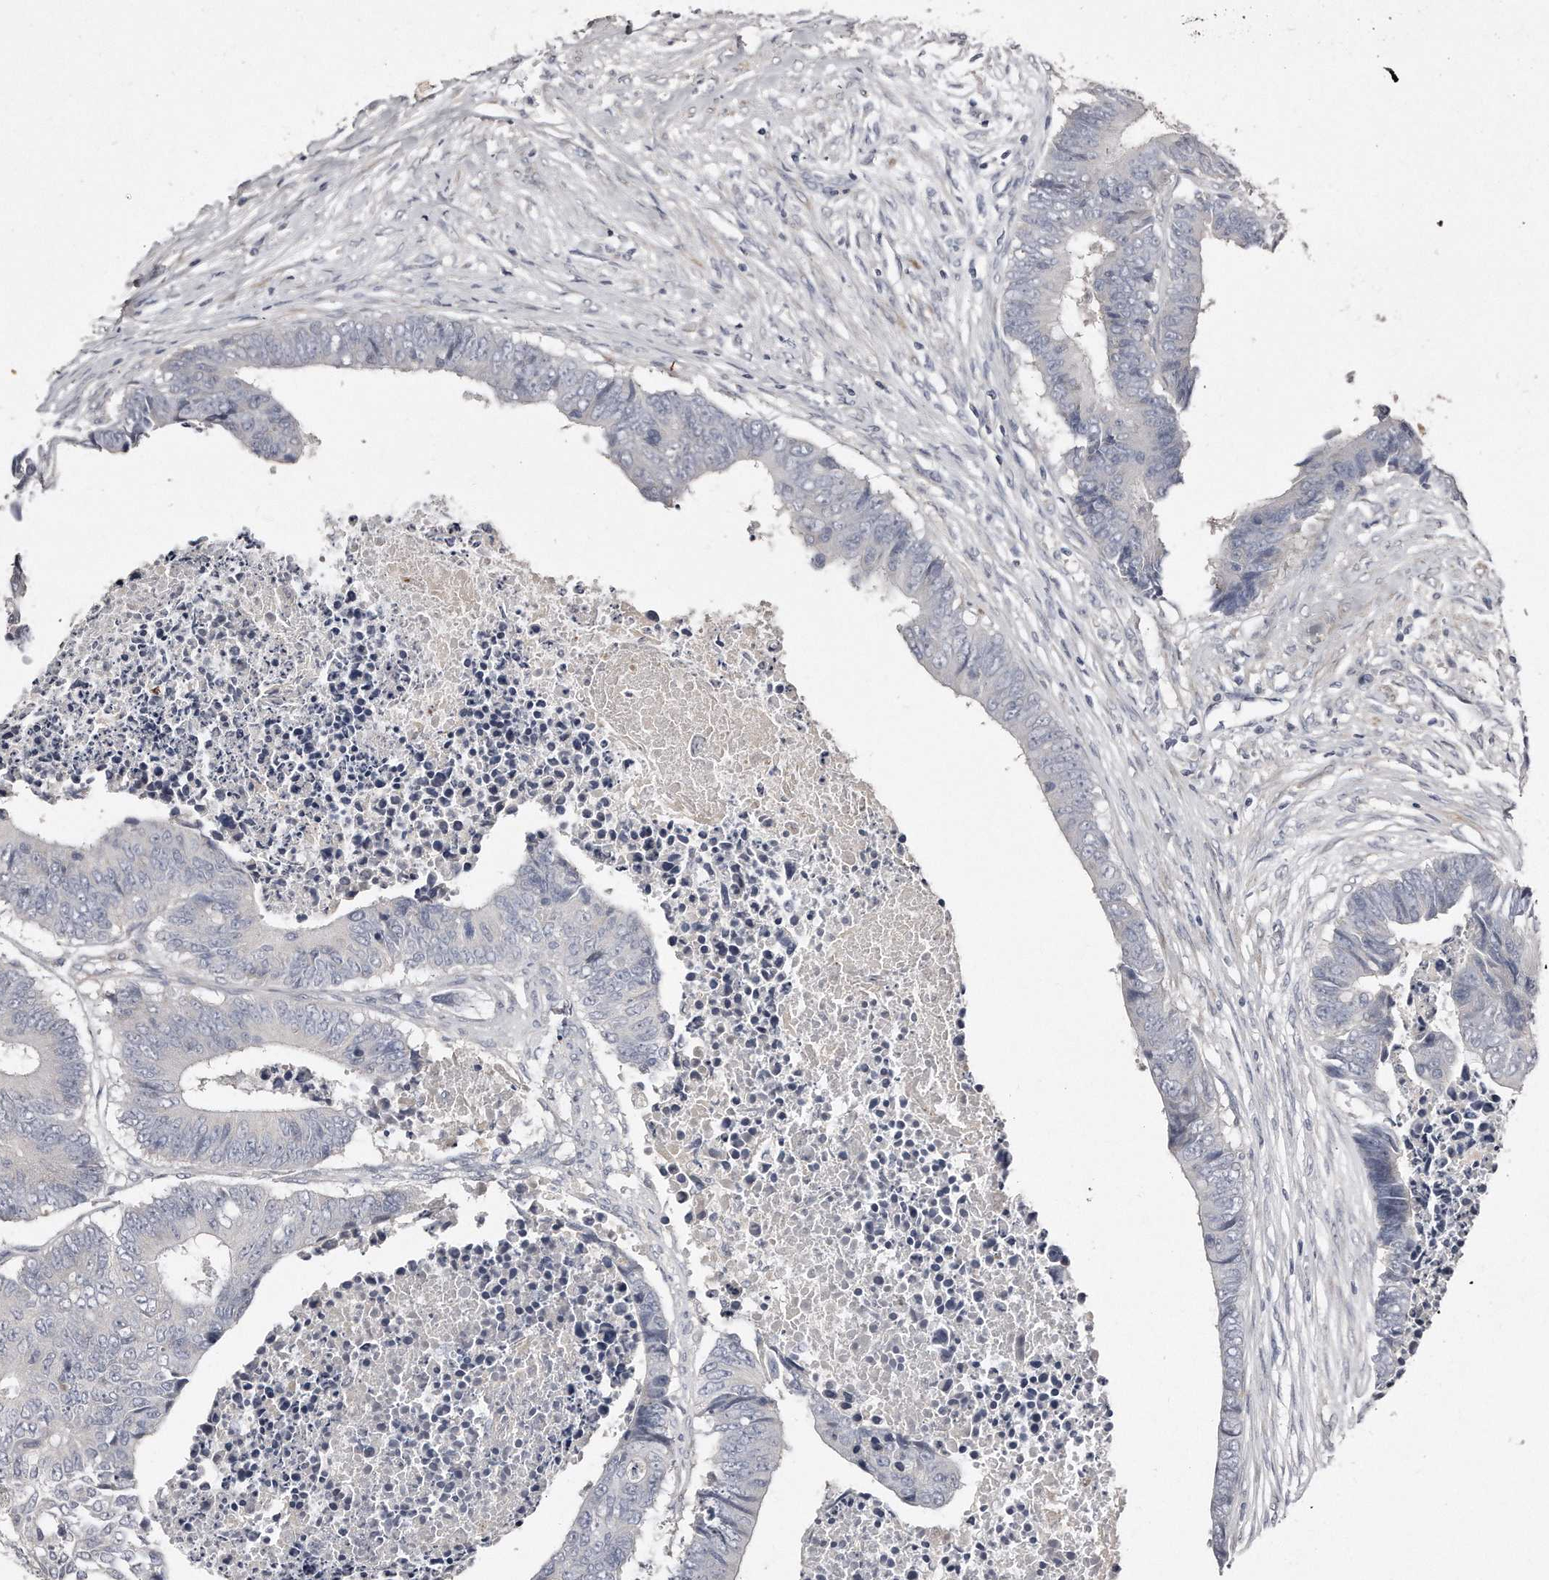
{"staining": {"intensity": "negative", "quantity": "none", "location": "none"}, "tissue": "colorectal cancer", "cell_type": "Tumor cells", "image_type": "cancer", "snomed": [{"axis": "morphology", "description": "Adenocarcinoma, NOS"}, {"axis": "topography", "description": "Rectum"}], "caption": "Immunohistochemistry (IHC) of colorectal adenocarcinoma displays no expression in tumor cells.", "gene": "LMOD1", "patient": {"sex": "male", "age": 84}}